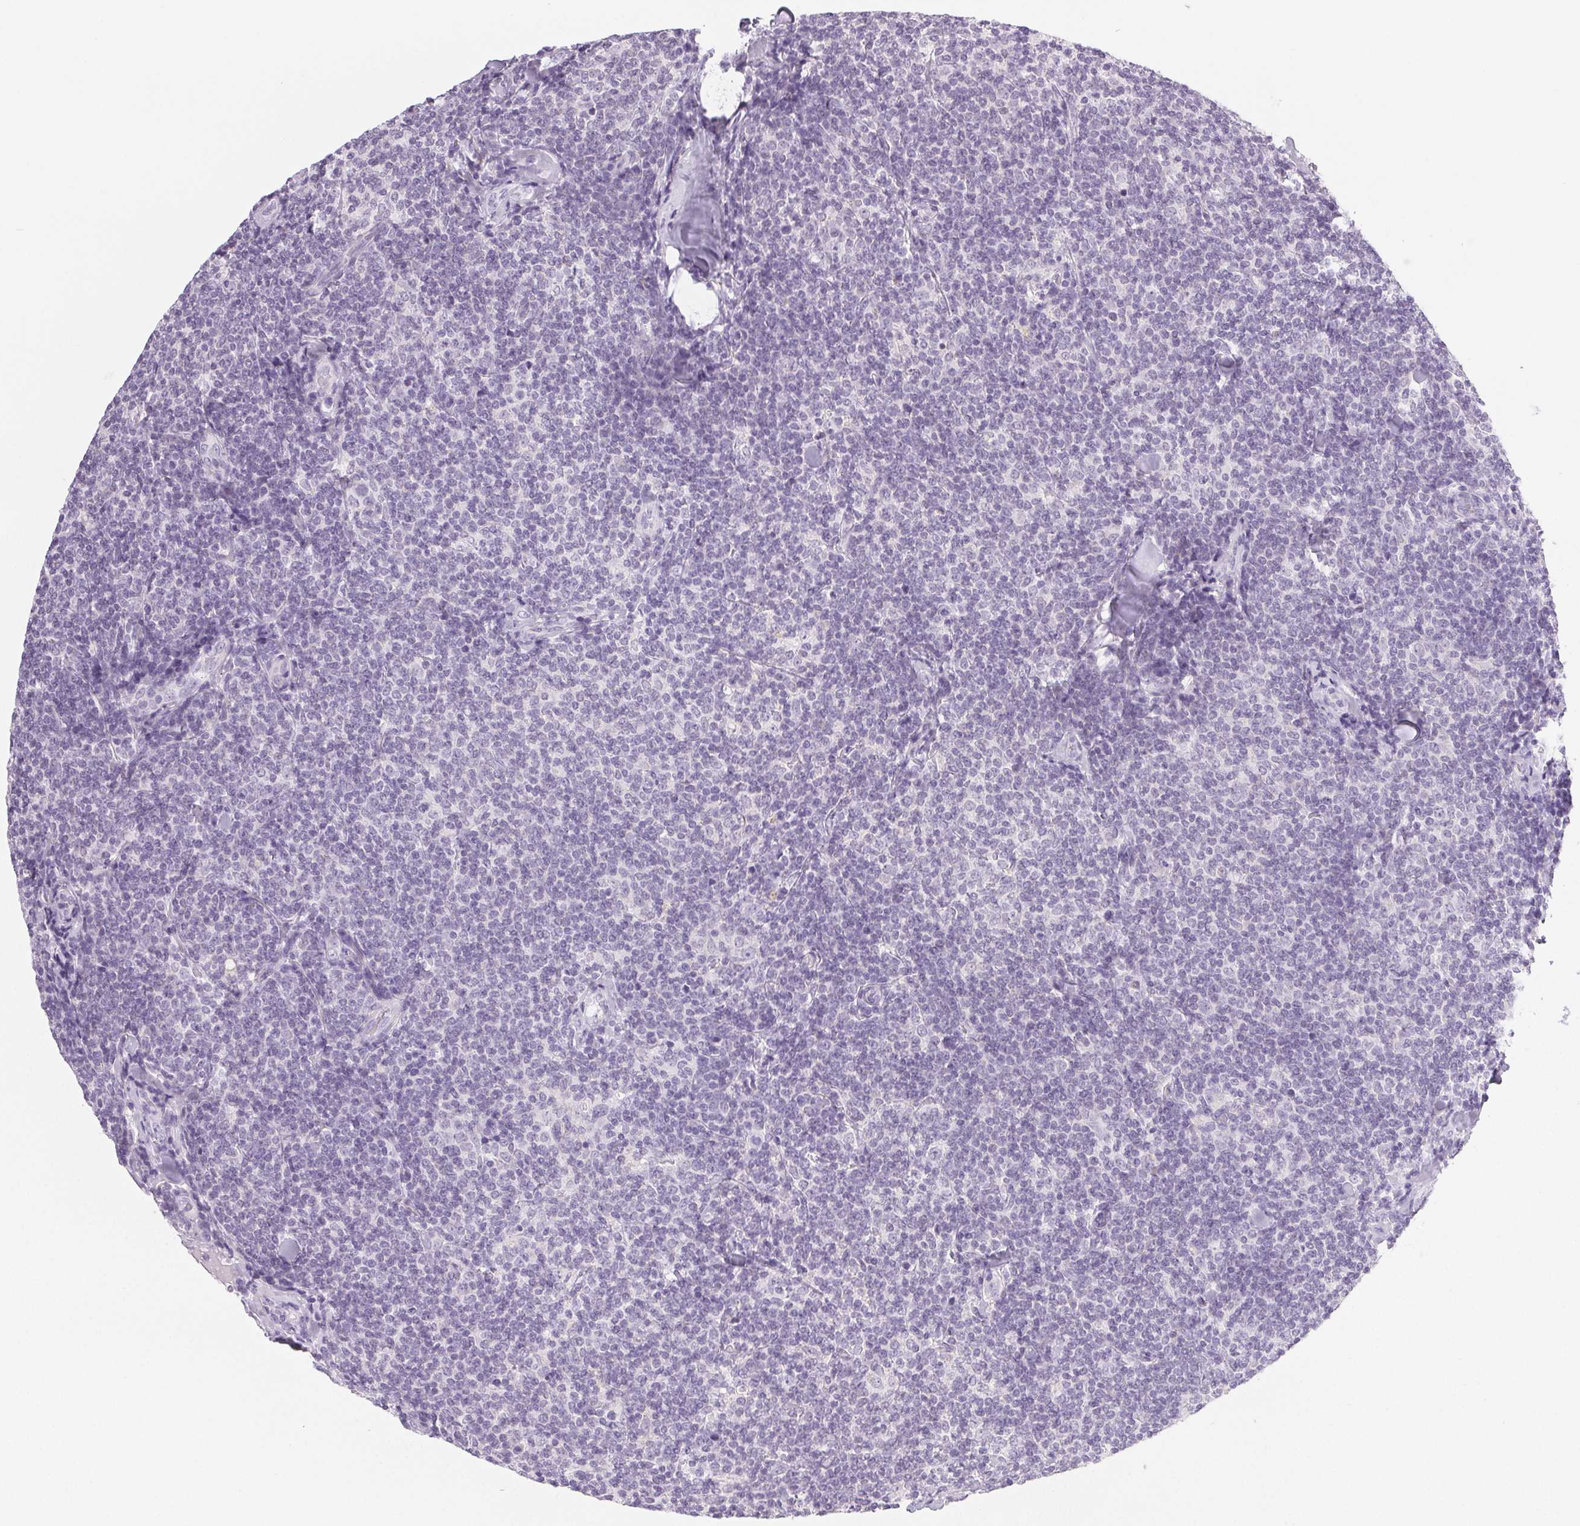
{"staining": {"intensity": "negative", "quantity": "none", "location": "none"}, "tissue": "lymphoma", "cell_type": "Tumor cells", "image_type": "cancer", "snomed": [{"axis": "morphology", "description": "Malignant lymphoma, non-Hodgkin's type, Low grade"}, {"axis": "topography", "description": "Lymph node"}], "caption": "DAB immunohistochemical staining of lymphoma exhibits no significant staining in tumor cells.", "gene": "COL7A1", "patient": {"sex": "female", "age": 56}}